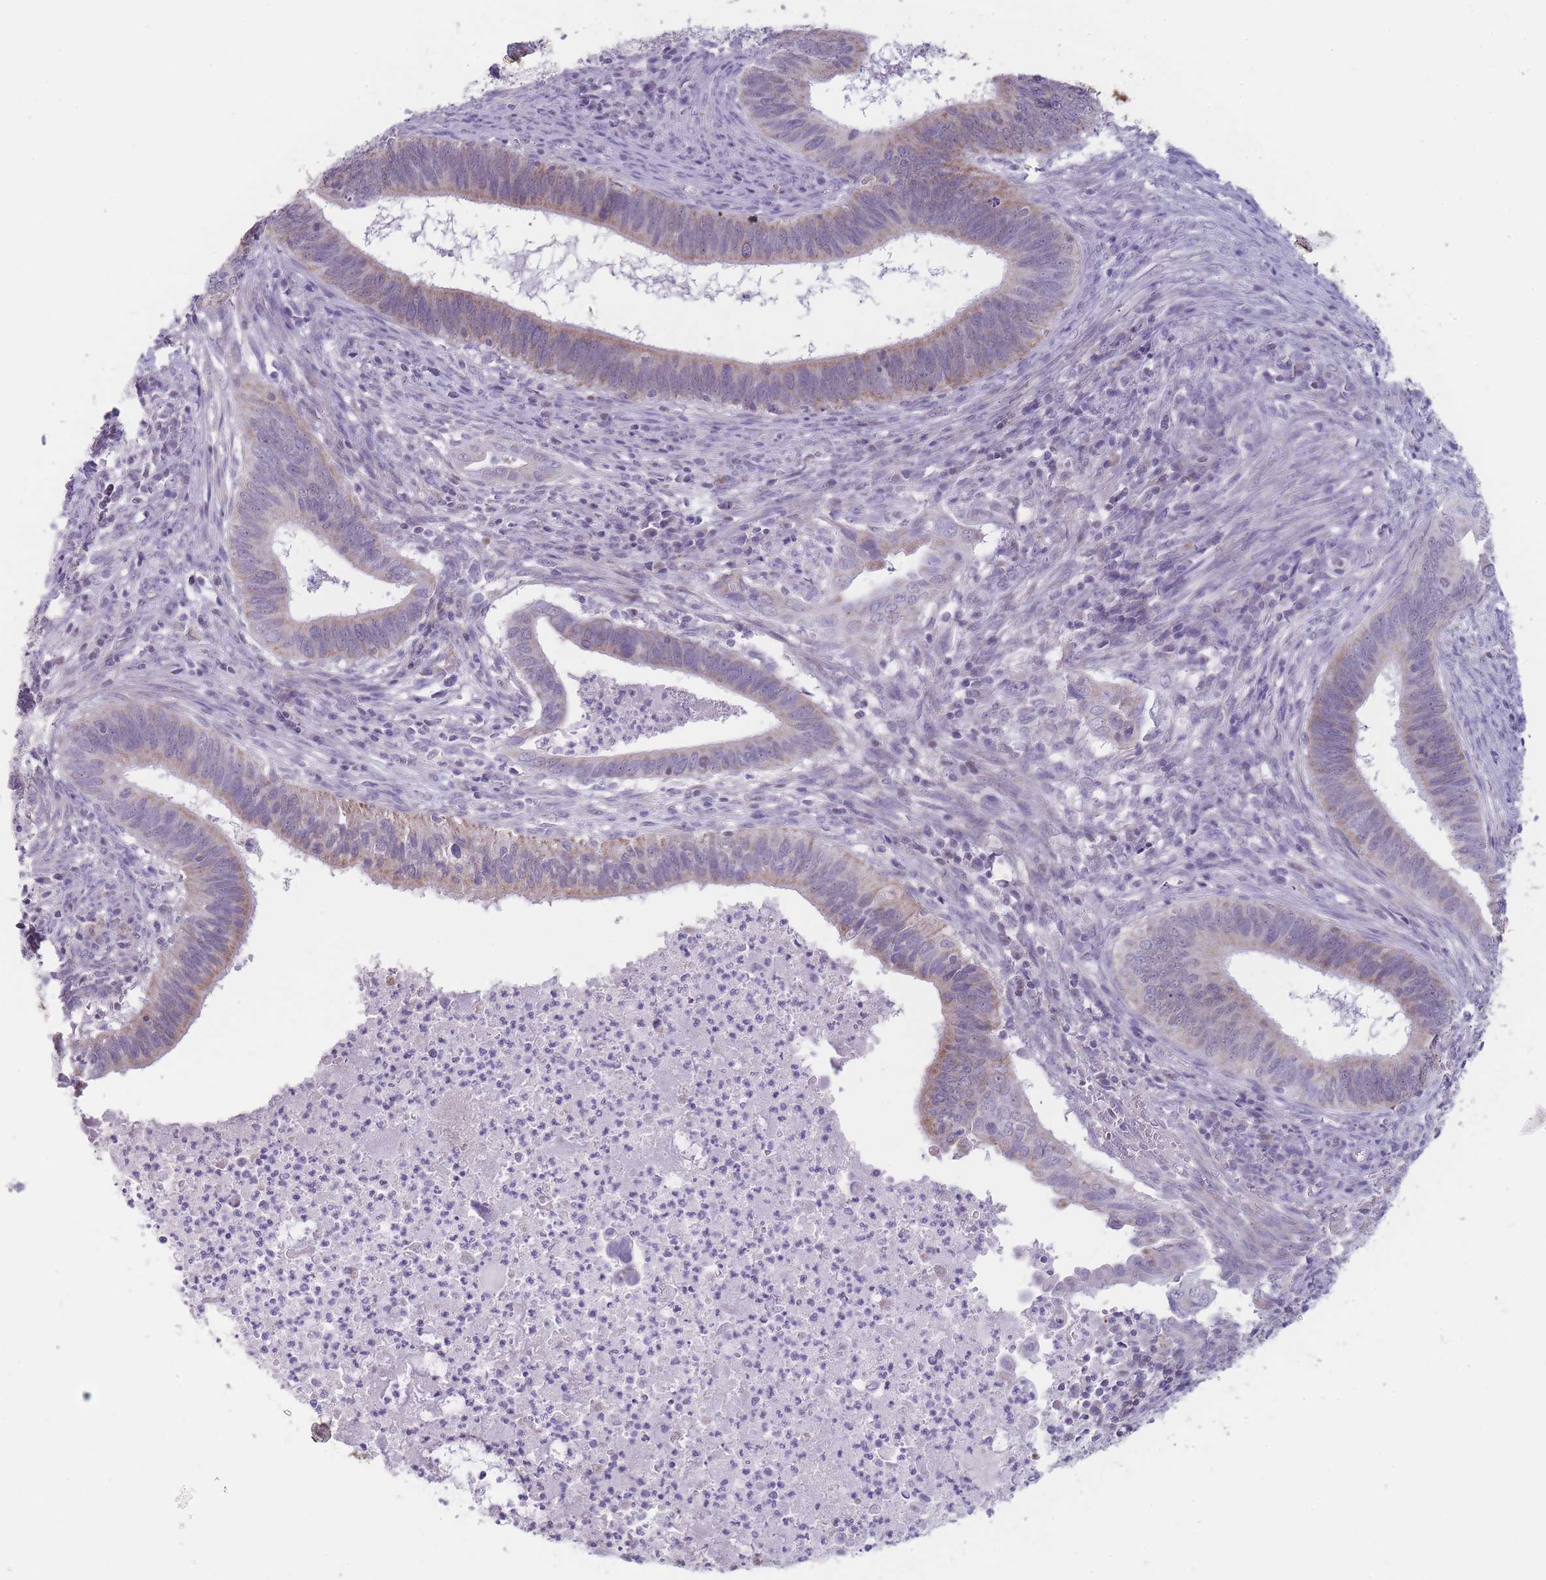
{"staining": {"intensity": "moderate", "quantity": "<25%", "location": "cytoplasmic/membranous"}, "tissue": "cervical cancer", "cell_type": "Tumor cells", "image_type": "cancer", "snomed": [{"axis": "morphology", "description": "Adenocarcinoma, NOS"}, {"axis": "topography", "description": "Cervix"}], "caption": "High-power microscopy captured an immunohistochemistry (IHC) histopathology image of cervical cancer (adenocarcinoma), revealing moderate cytoplasmic/membranous expression in about <25% of tumor cells.", "gene": "ZBTB24", "patient": {"sex": "female", "age": 42}}